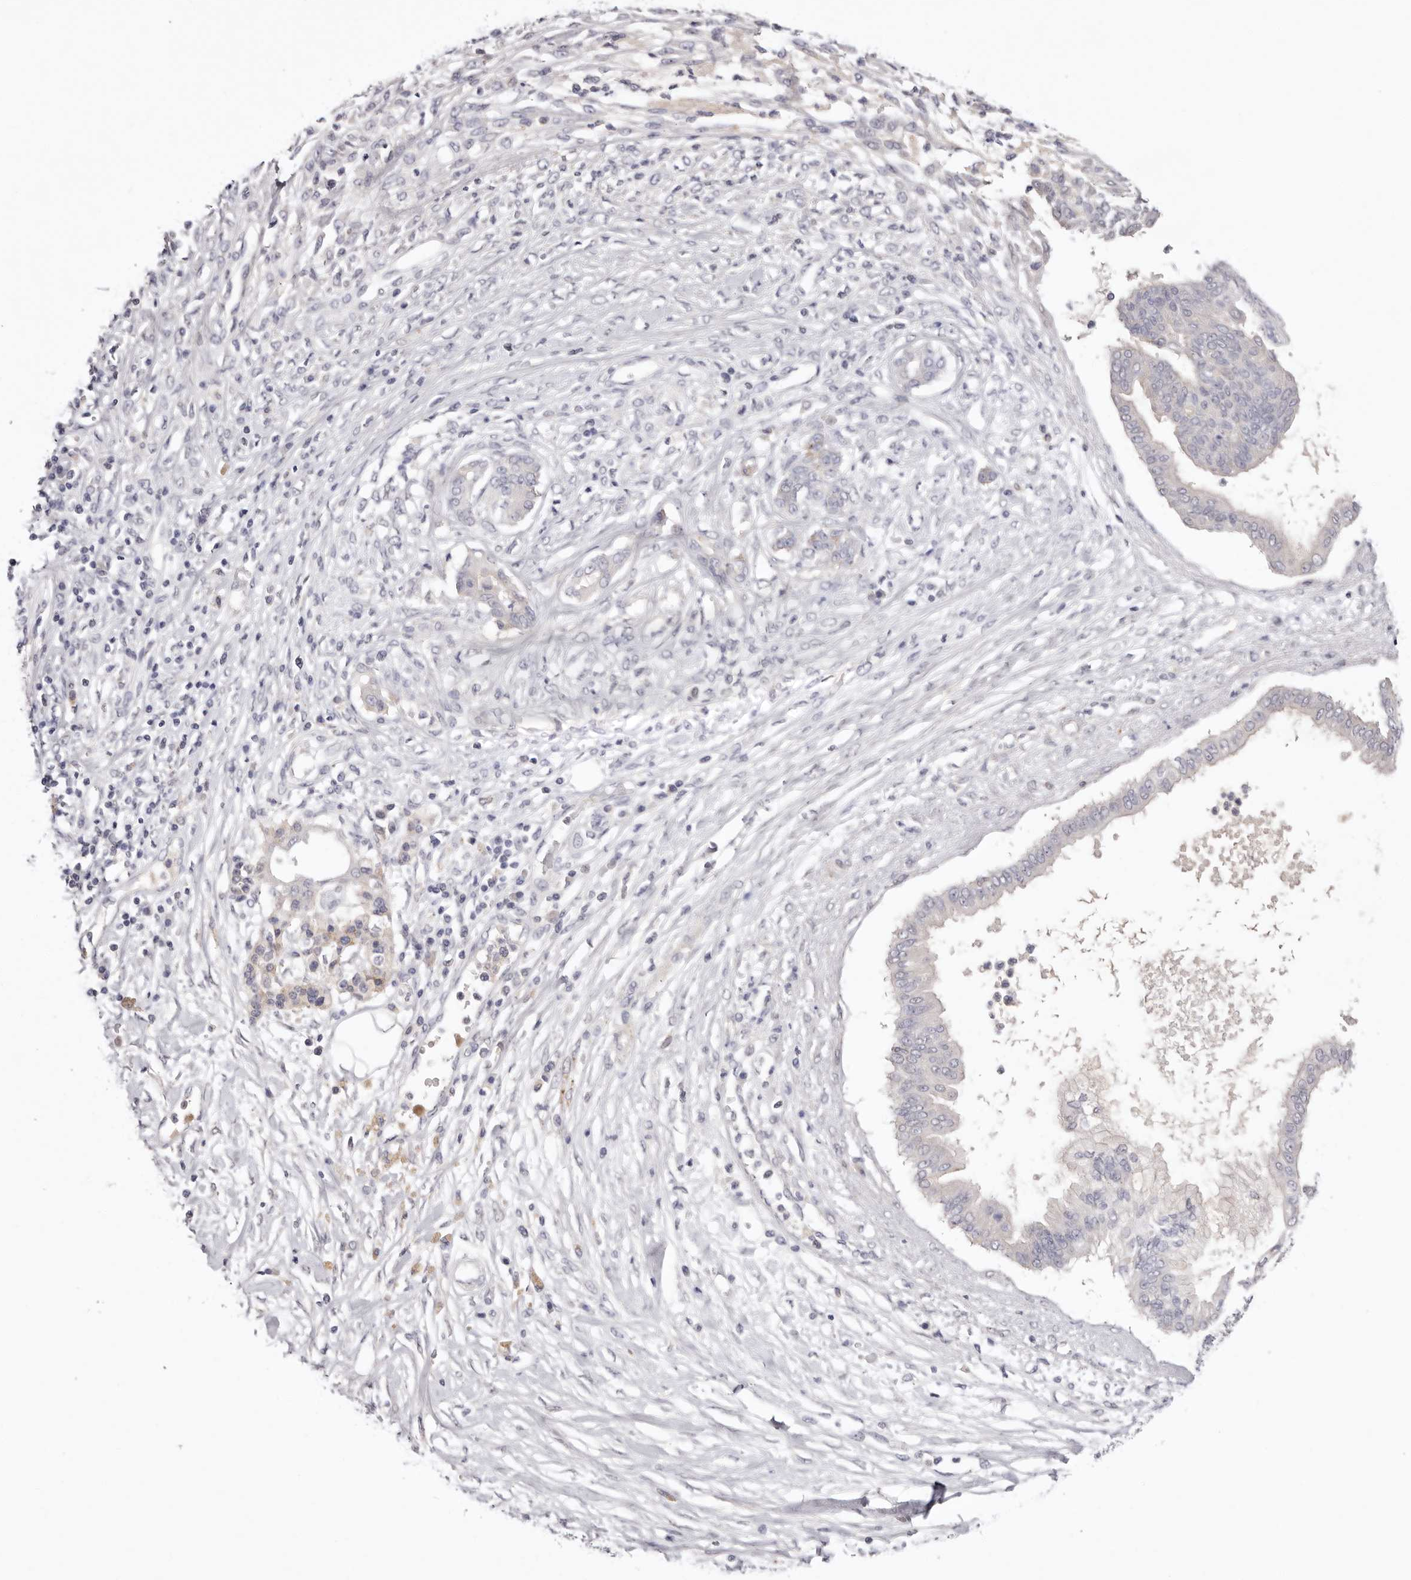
{"staining": {"intensity": "negative", "quantity": "none", "location": "none"}, "tissue": "pancreatic cancer", "cell_type": "Tumor cells", "image_type": "cancer", "snomed": [{"axis": "morphology", "description": "Adenocarcinoma, NOS"}, {"axis": "topography", "description": "Pancreas"}], "caption": "Photomicrograph shows no significant protein staining in tumor cells of pancreatic cancer (adenocarcinoma). (DAB immunohistochemistry visualized using brightfield microscopy, high magnification).", "gene": "LMLN", "patient": {"sex": "female", "age": 56}}